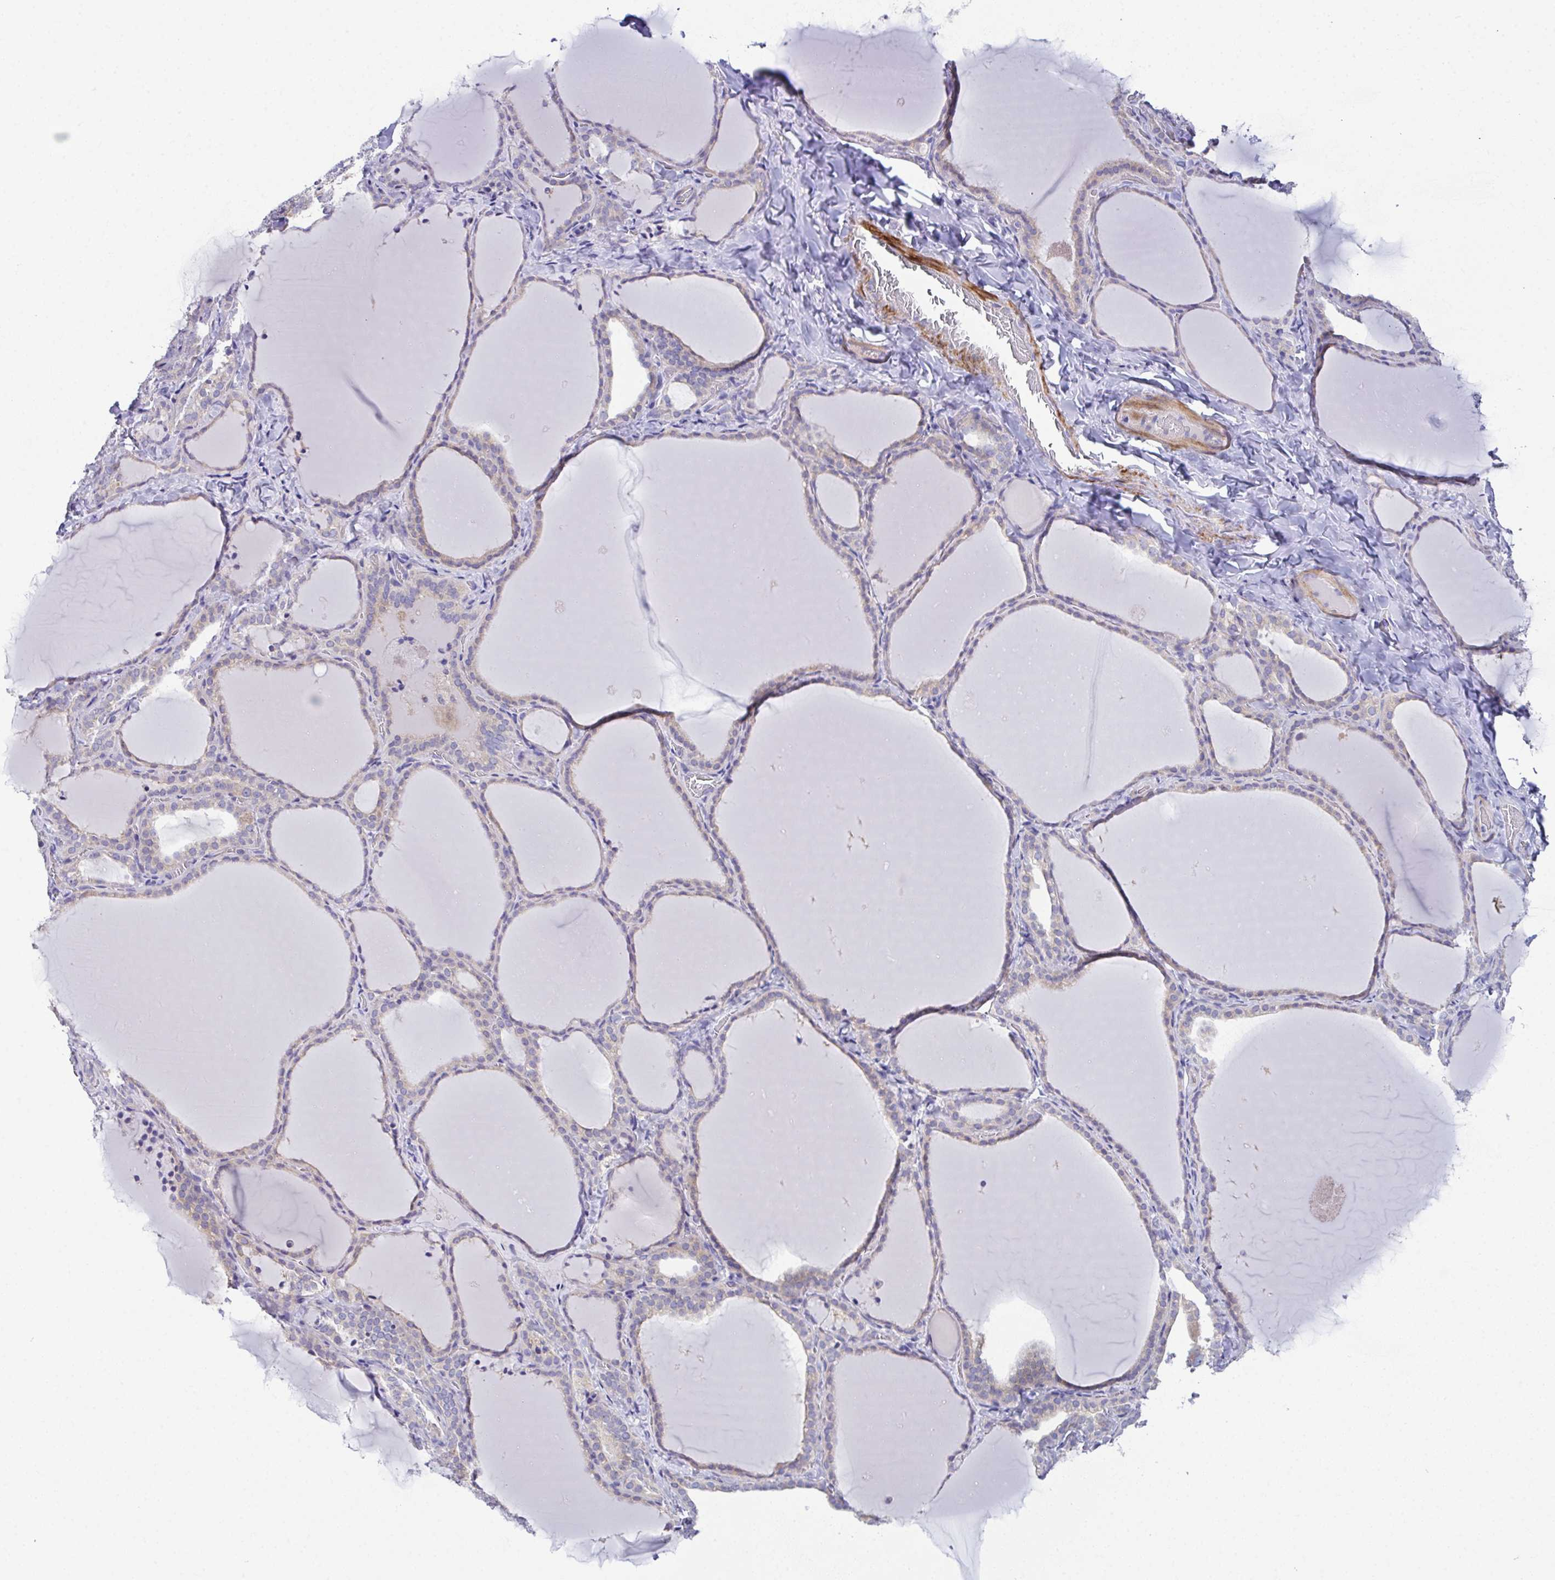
{"staining": {"intensity": "weak", "quantity": "<25%", "location": "cytoplasmic/membranous"}, "tissue": "thyroid gland", "cell_type": "Glandular cells", "image_type": "normal", "snomed": [{"axis": "morphology", "description": "Normal tissue, NOS"}, {"axis": "topography", "description": "Thyroid gland"}], "caption": "DAB immunohistochemical staining of benign human thyroid gland reveals no significant staining in glandular cells. (DAB (3,3'-diaminobenzidine) IHC visualized using brightfield microscopy, high magnification).", "gene": "CFAP97D1", "patient": {"sex": "female", "age": 22}}